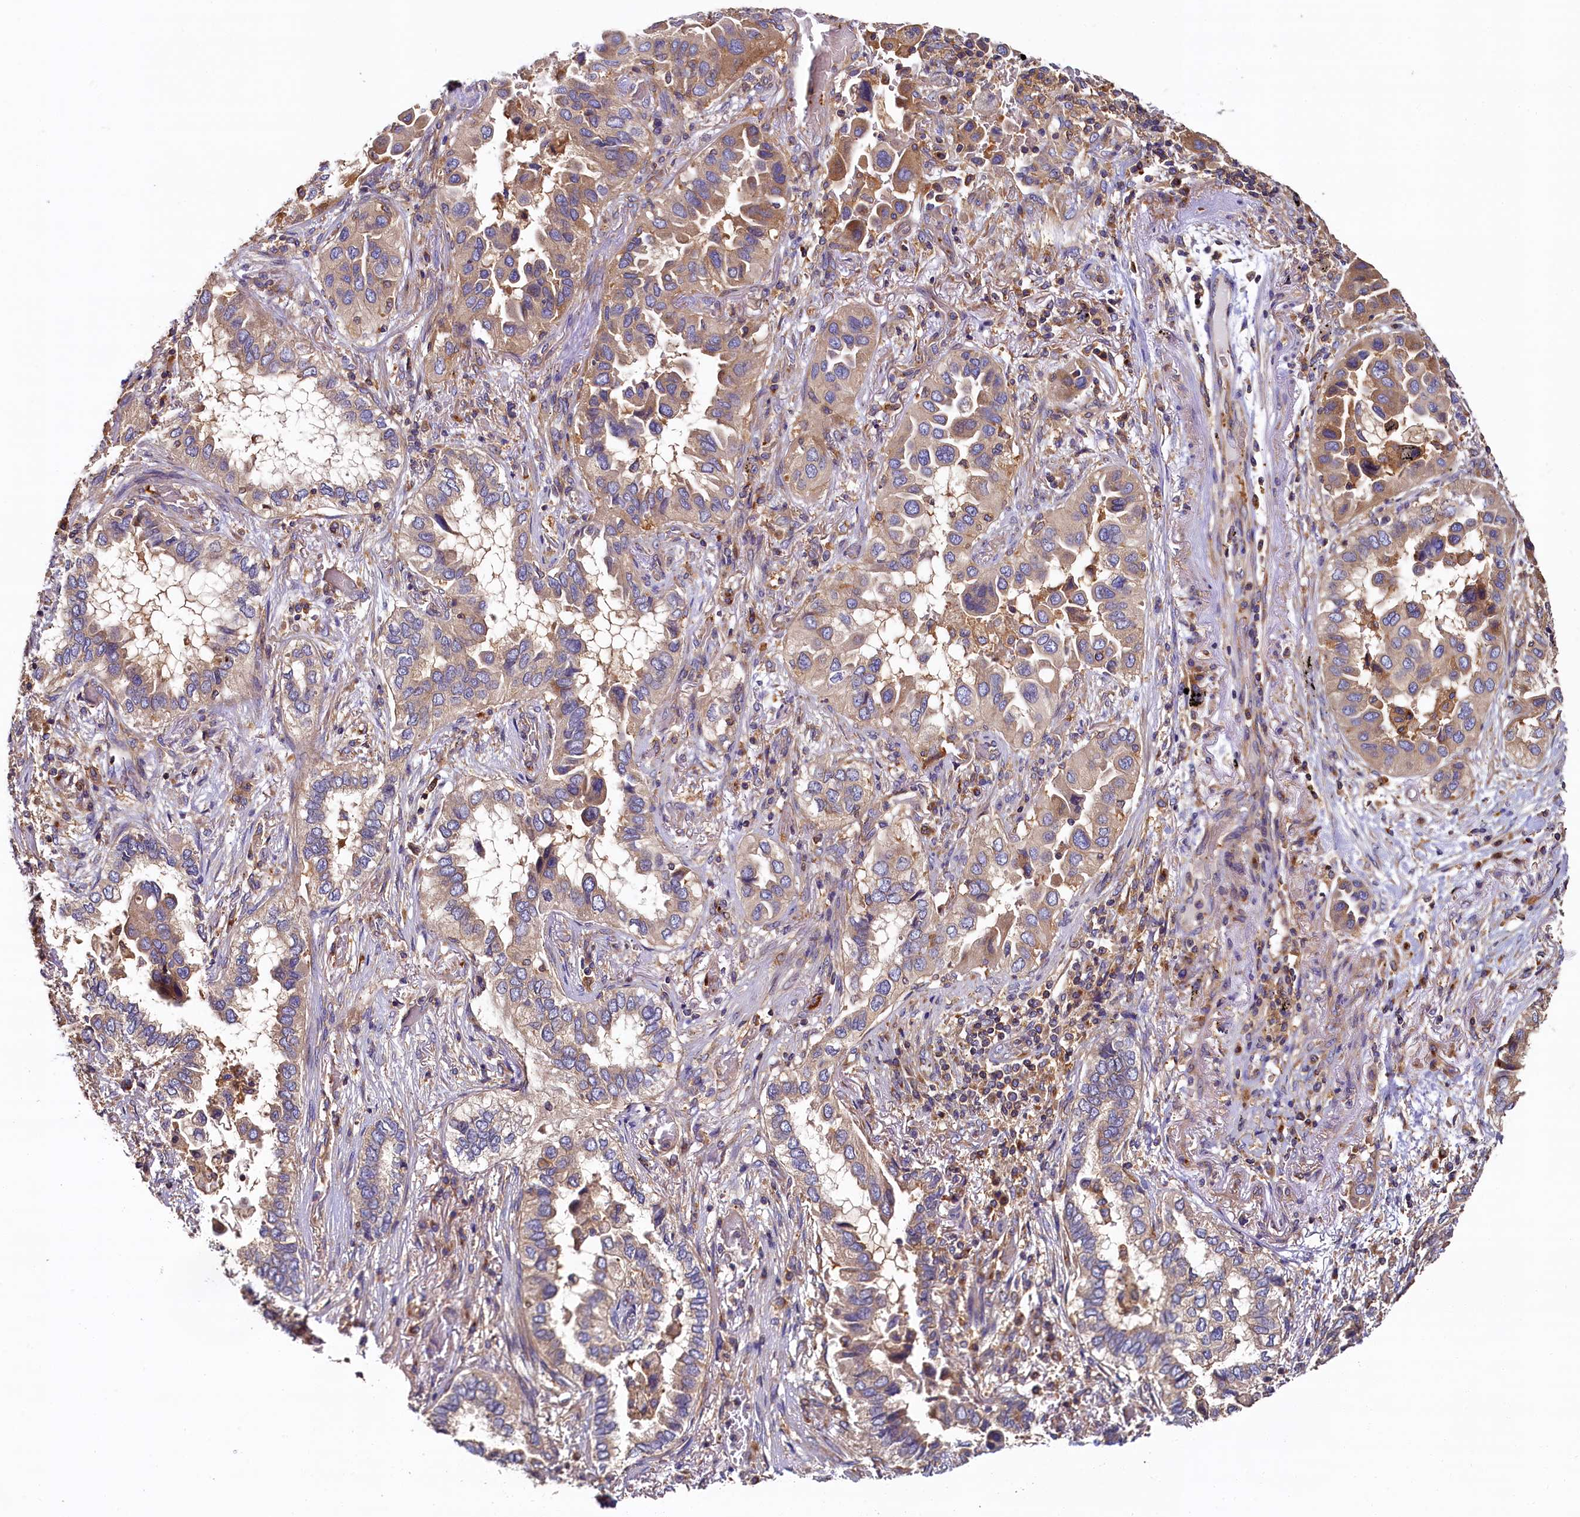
{"staining": {"intensity": "moderate", "quantity": "25%-75%", "location": "cytoplasmic/membranous"}, "tissue": "lung cancer", "cell_type": "Tumor cells", "image_type": "cancer", "snomed": [{"axis": "morphology", "description": "Adenocarcinoma, NOS"}, {"axis": "topography", "description": "Lung"}], "caption": "An image of lung cancer stained for a protein exhibits moderate cytoplasmic/membranous brown staining in tumor cells.", "gene": "PPIP5K1", "patient": {"sex": "female", "age": 76}}